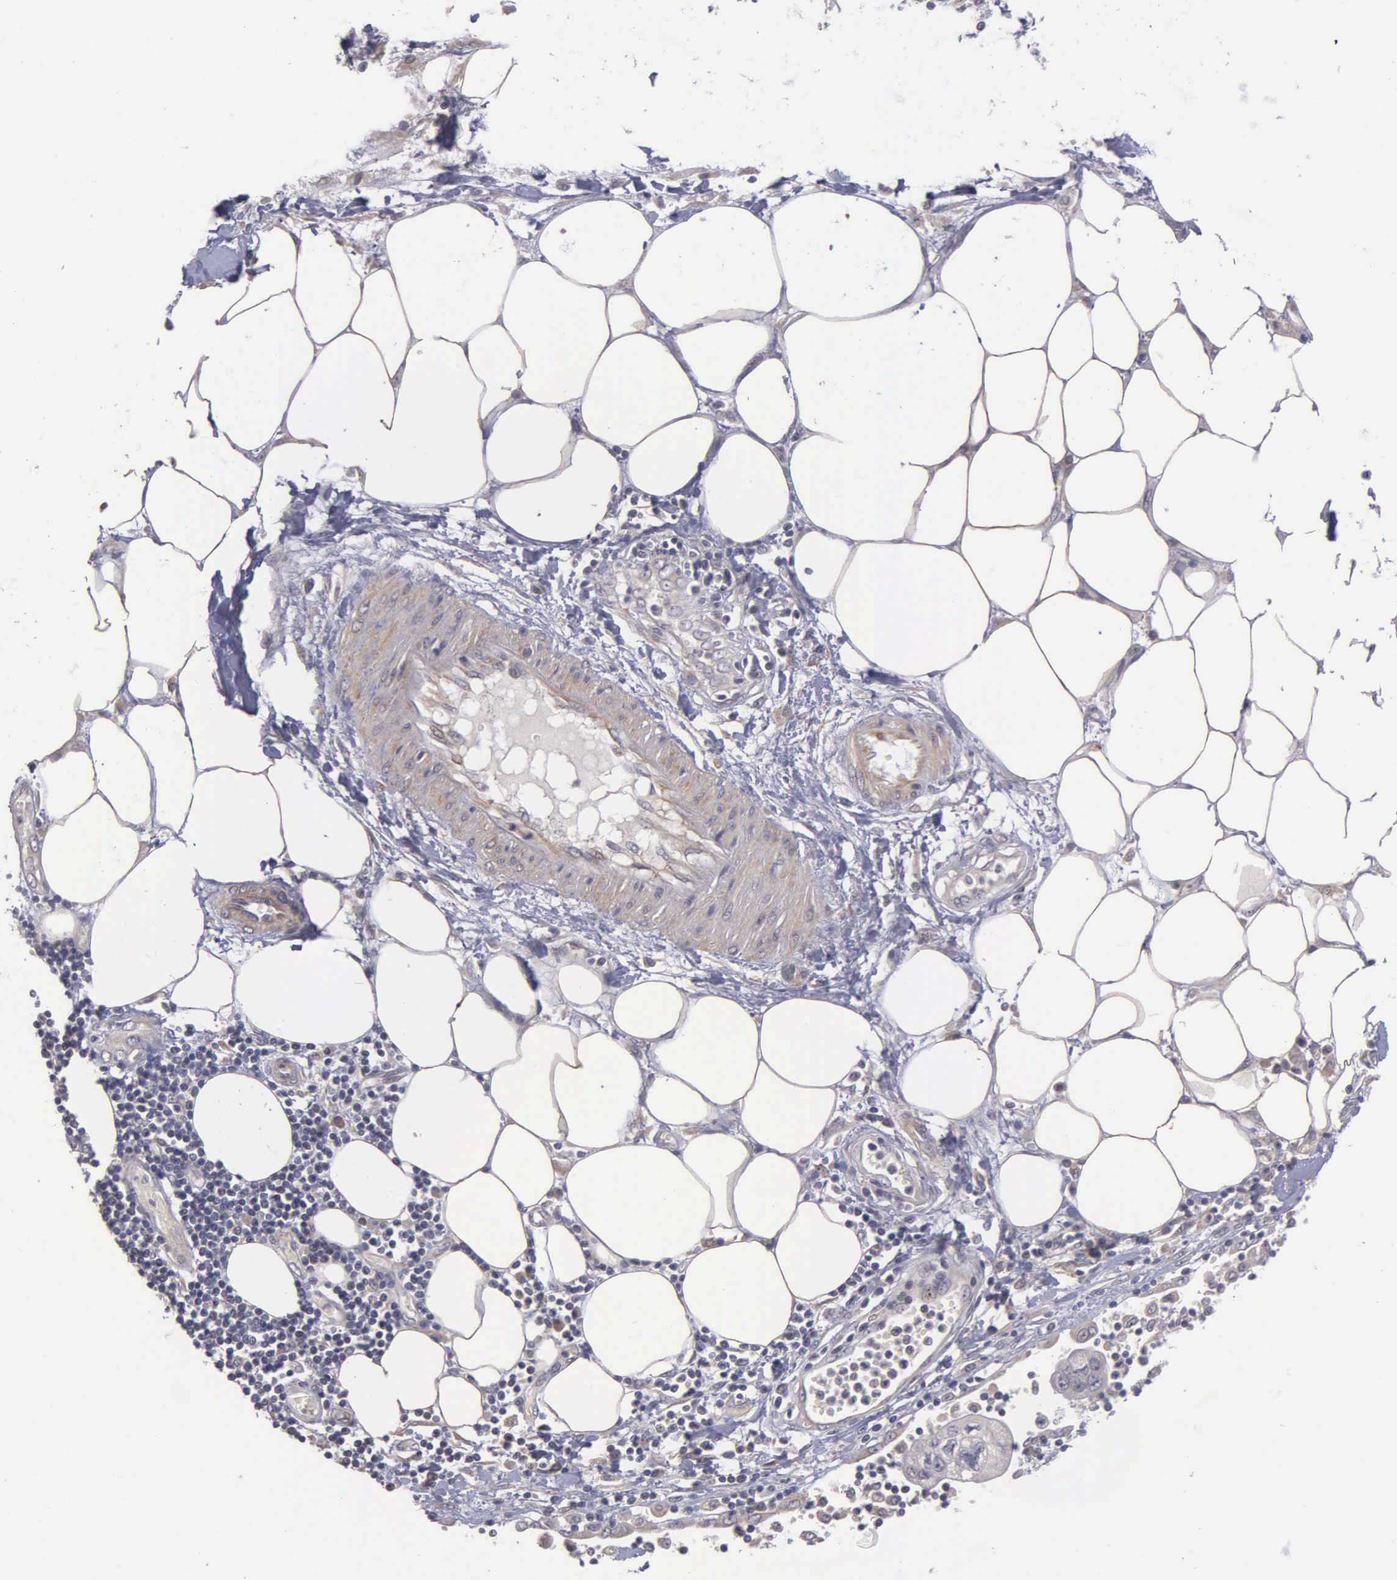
{"staining": {"intensity": "negative", "quantity": "none", "location": "none"}, "tissue": "pancreatic cancer", "cell_type": "Tumor cells", "image_type": "cancer", "snomed": [{"axis": "morphology", "description": "Adenocarcinoma, NOS"}, {"axis": "topography", "description": "Pancreas"}, {"axis": "topography", "description": "Stomach, upper"}], "caption": "Image shows no protein positivity in tumor cells of pancreatic cancer tissue.", "gene": "RTL10", "patient": {"sex": "male", "age": 77}}